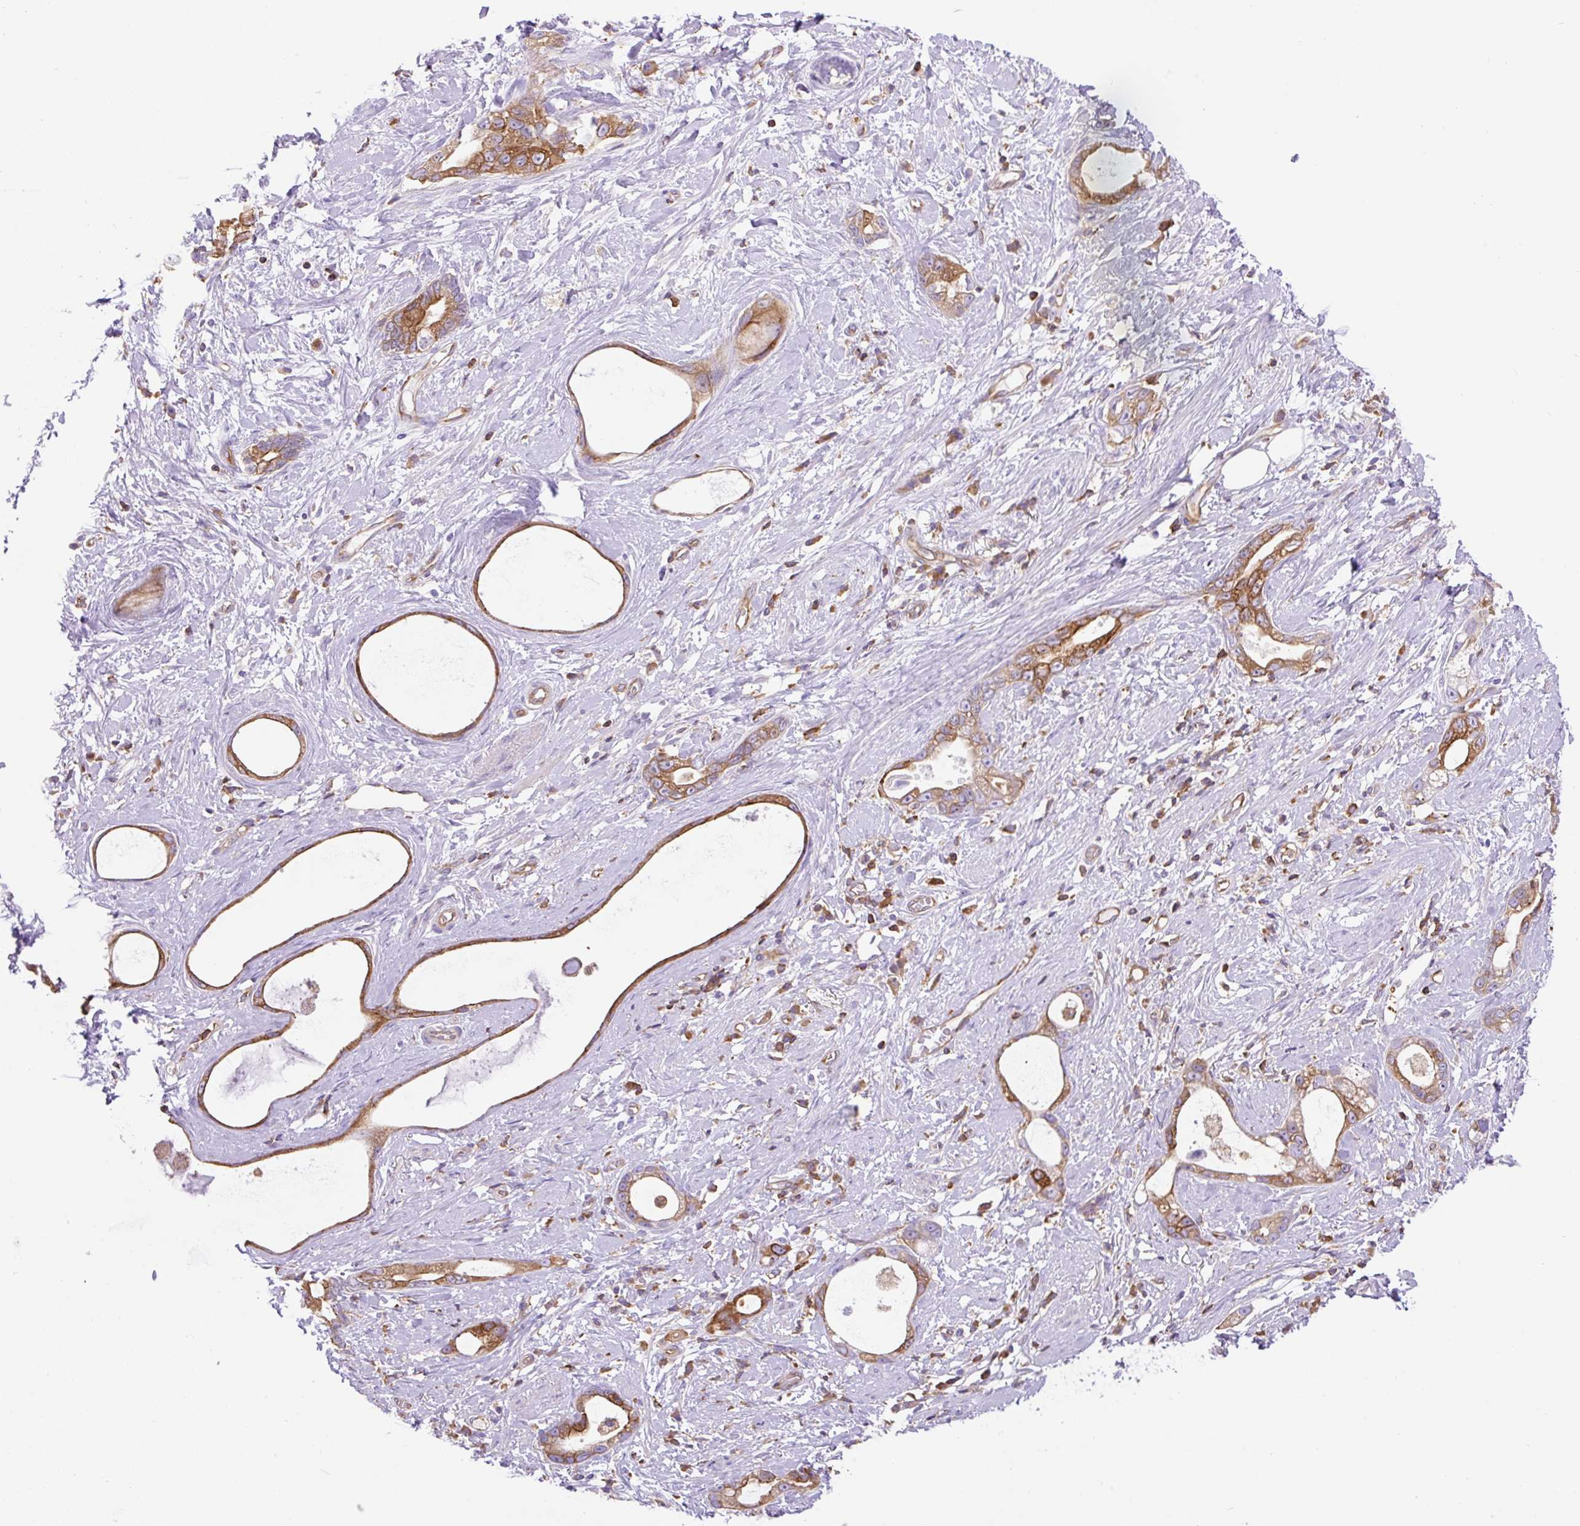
{"staining": {"intensity": "strong", "quantity": ">75%", "location": "cytoplasmic/membranous"}, "tissue": "stomach cancer", "cell_type": "Tumor cells", "image_type": "cancer", "snomed": [{"axis": "morphology", "description": "Adenocarcinoma, NOS"}, {"axis": "topography", "description": "Stomach"}], "caption": "High-magnification brightfield microscopy of adenocarcinoma (stomach) stained with DAB (brown) and counterstained with hematoxylin (blue). tumor cells exhibit strong cytoplasmic/membranous expression is present in about>75% of cells. (DAB (3,3'-diaminobenzidine) IHC, brown staining for protein, blue staining for nuclei).", "gene": "DNM2", "patient": {"sex": "male", "age": 55}}